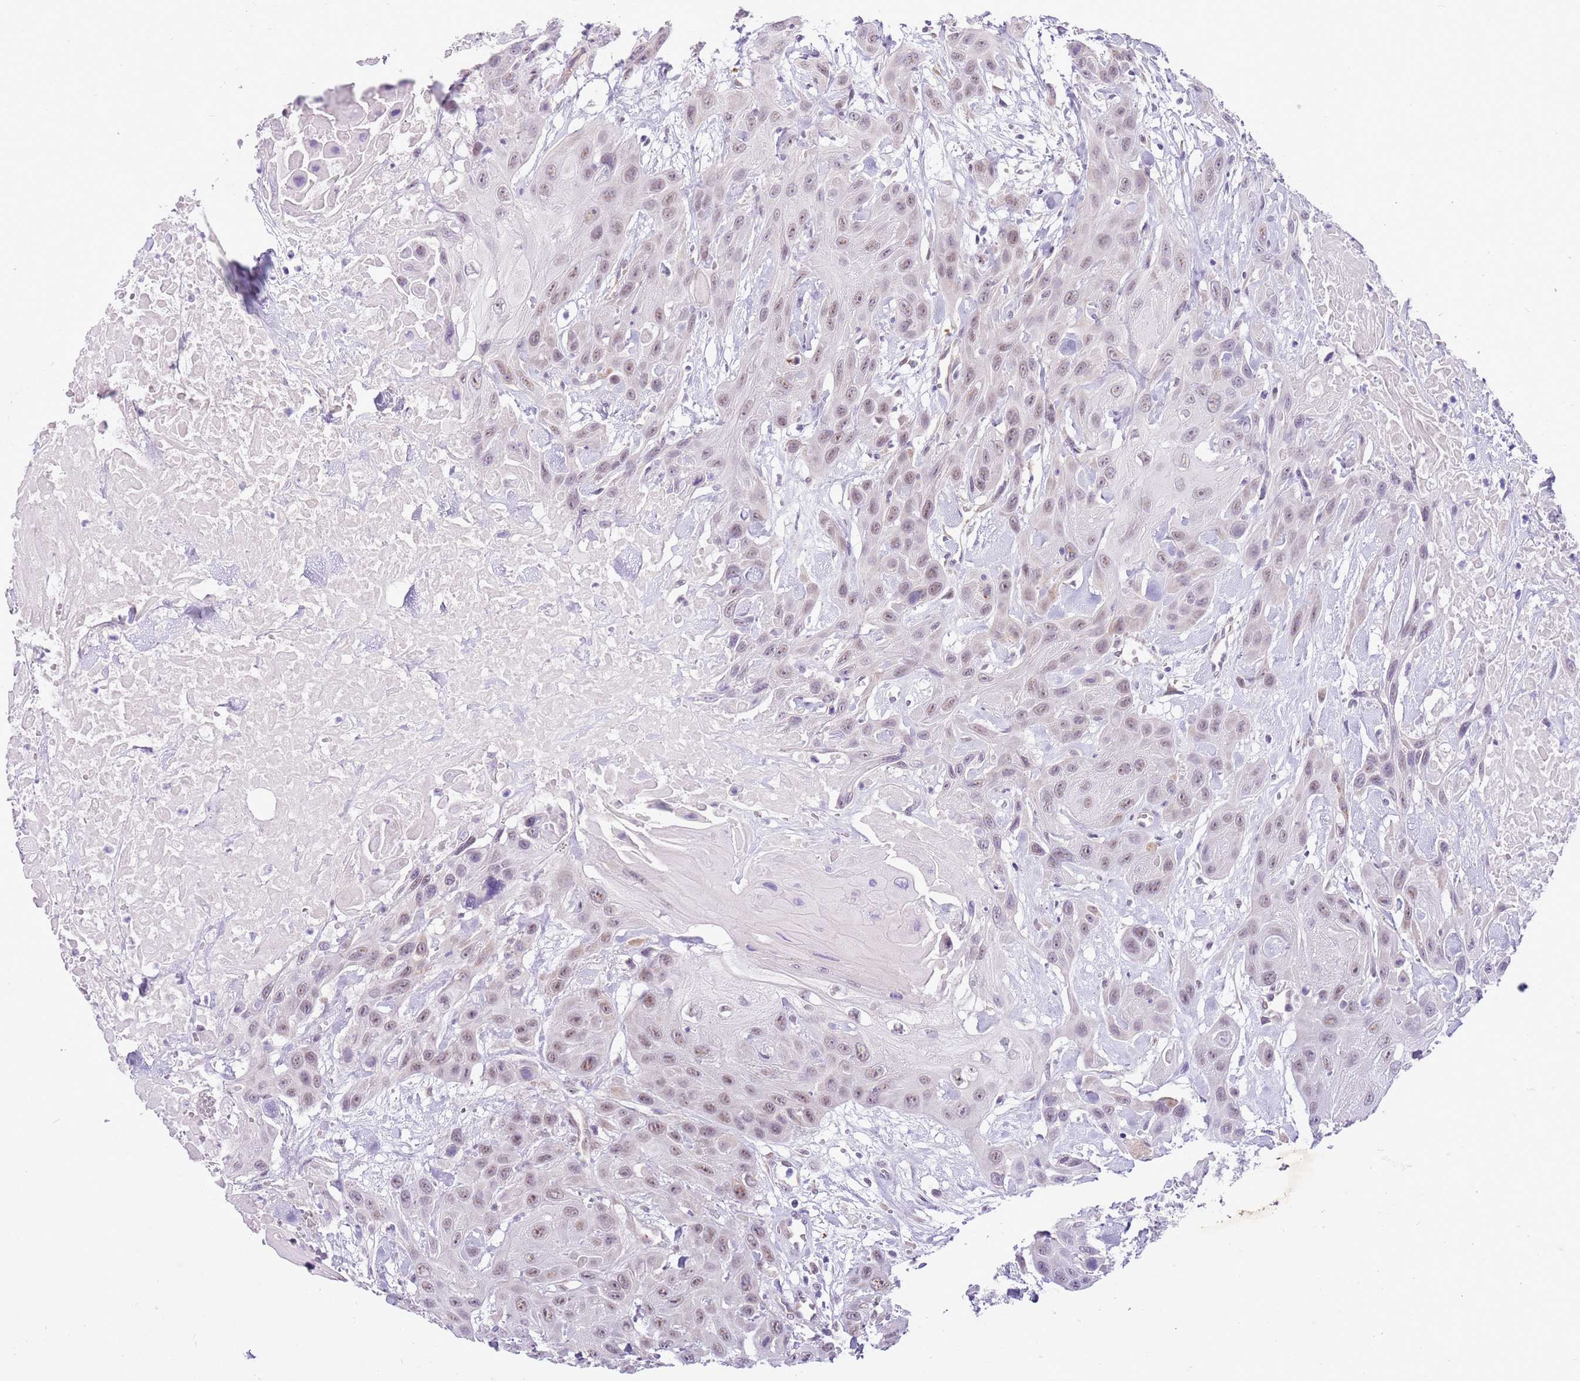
{"staining": {"intensity": "weak", "quantity": ">75%", "location": "nuclear"}, "tissue": "head and neck cancer", "cell_type": "Tumor cells", "image_type": "cancer", "snomed": [{"axis": "morphology", "description": "Squamous cell carcinoma, NOS"}, {"axis": "topography", "description": "Head-Neck"}], "caption": "The micrograph exhibits staining of head and neck cancer, revealing weak nuclear protein staining (brown color) within tumor cells.", "gene": "FAM120C", "patient": {"sex": "male", "age": 81}}